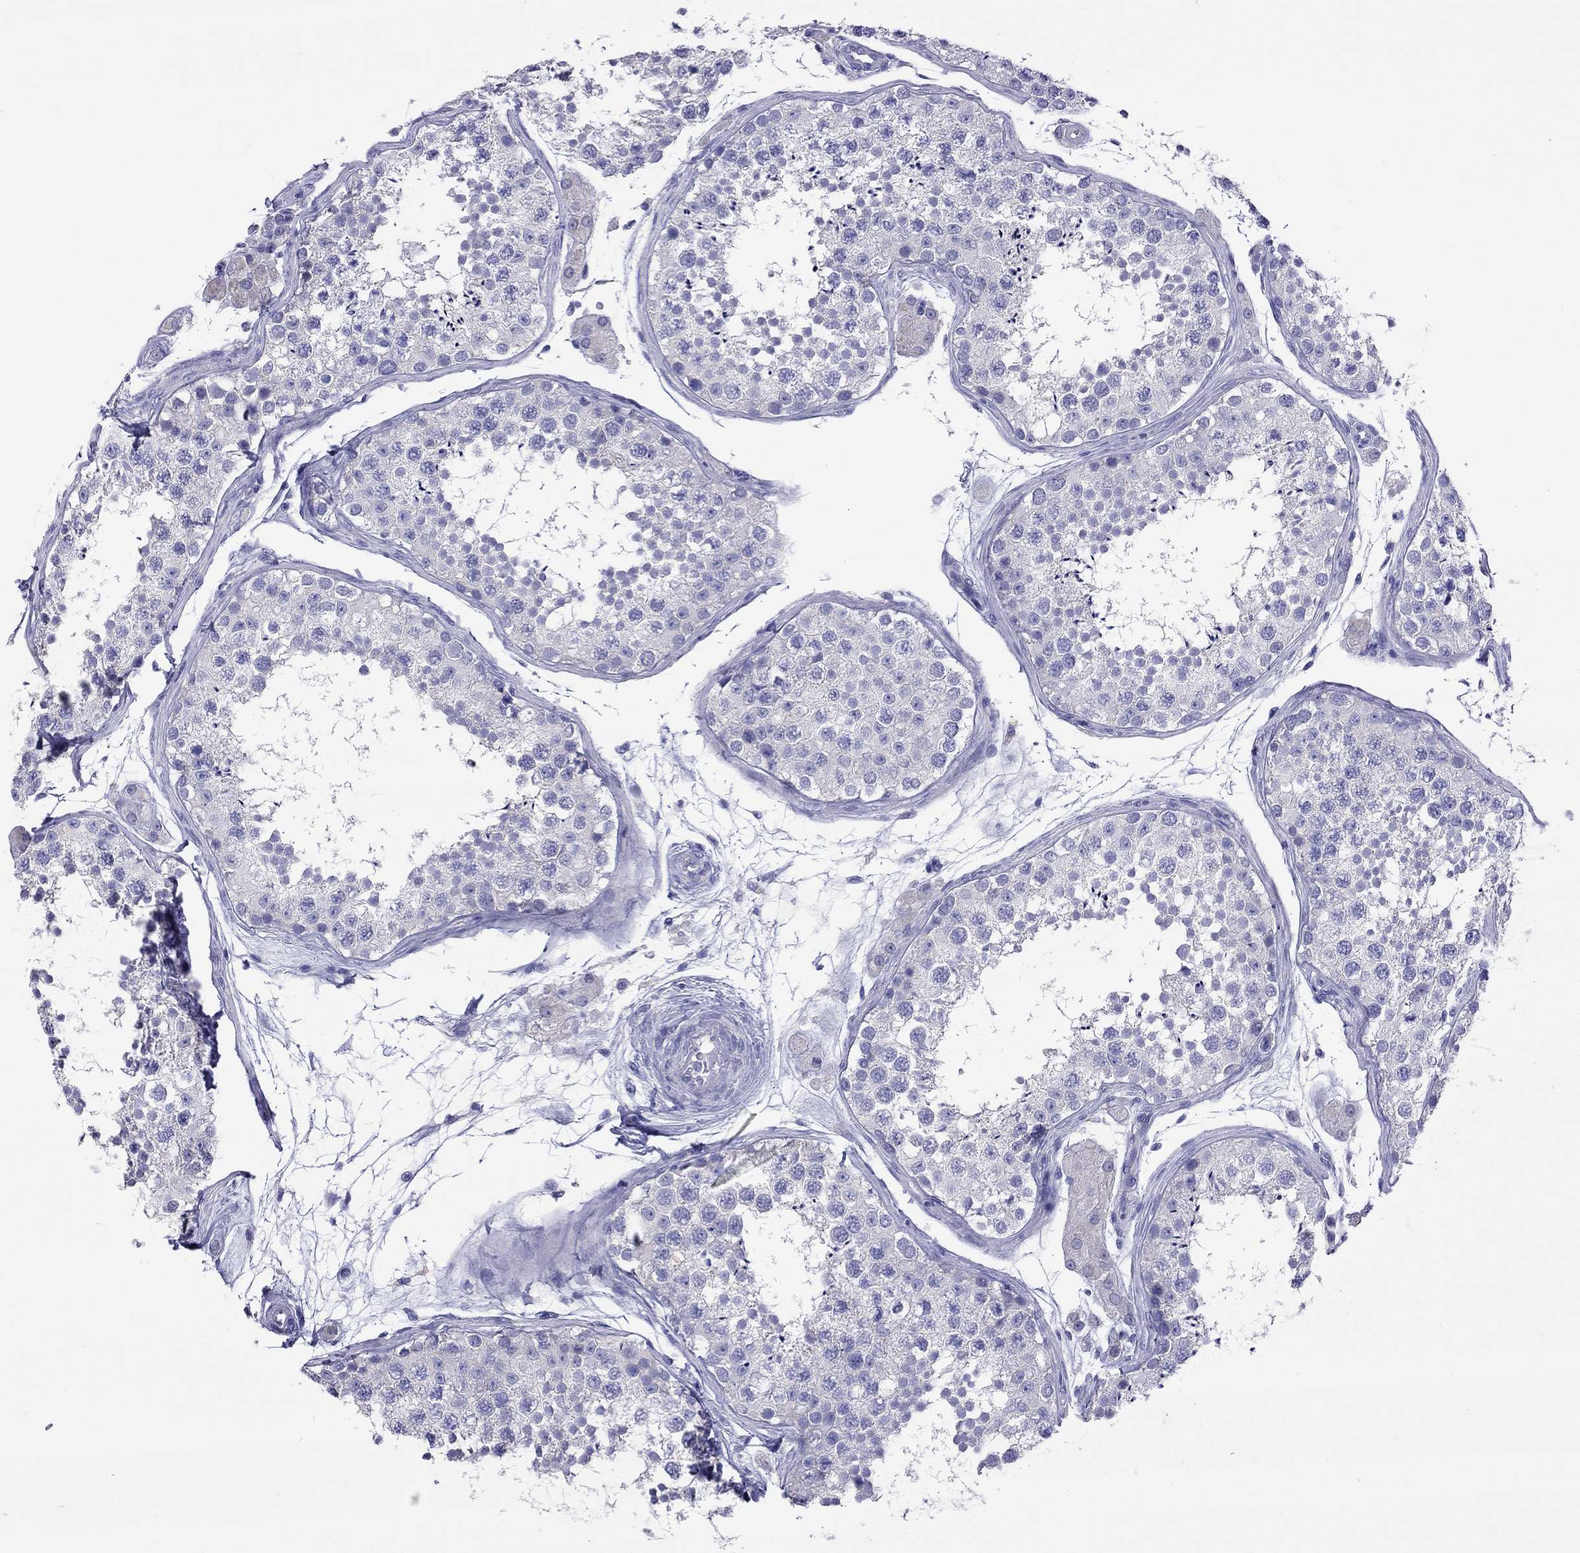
{"staining": {"intensity": "negative", "quantity": "none", "location": "none"}, "tissue": "testis", "cell_type": "Cells in seminiferous ducts", "image_type": "normal", "snomed": [{"axis": "morphology", "description": "Normal tissue, NOS"}, {"axis": "topography", "description": "Testis"}], "caption": "DAB (3,3'-diaminobenzidine) immunohistochemical staining of benign testis shows no significant expression in cells in seminiferous ducts.", "gene": "COL9A1", "patient": {"sex": "male", "age": 41}}